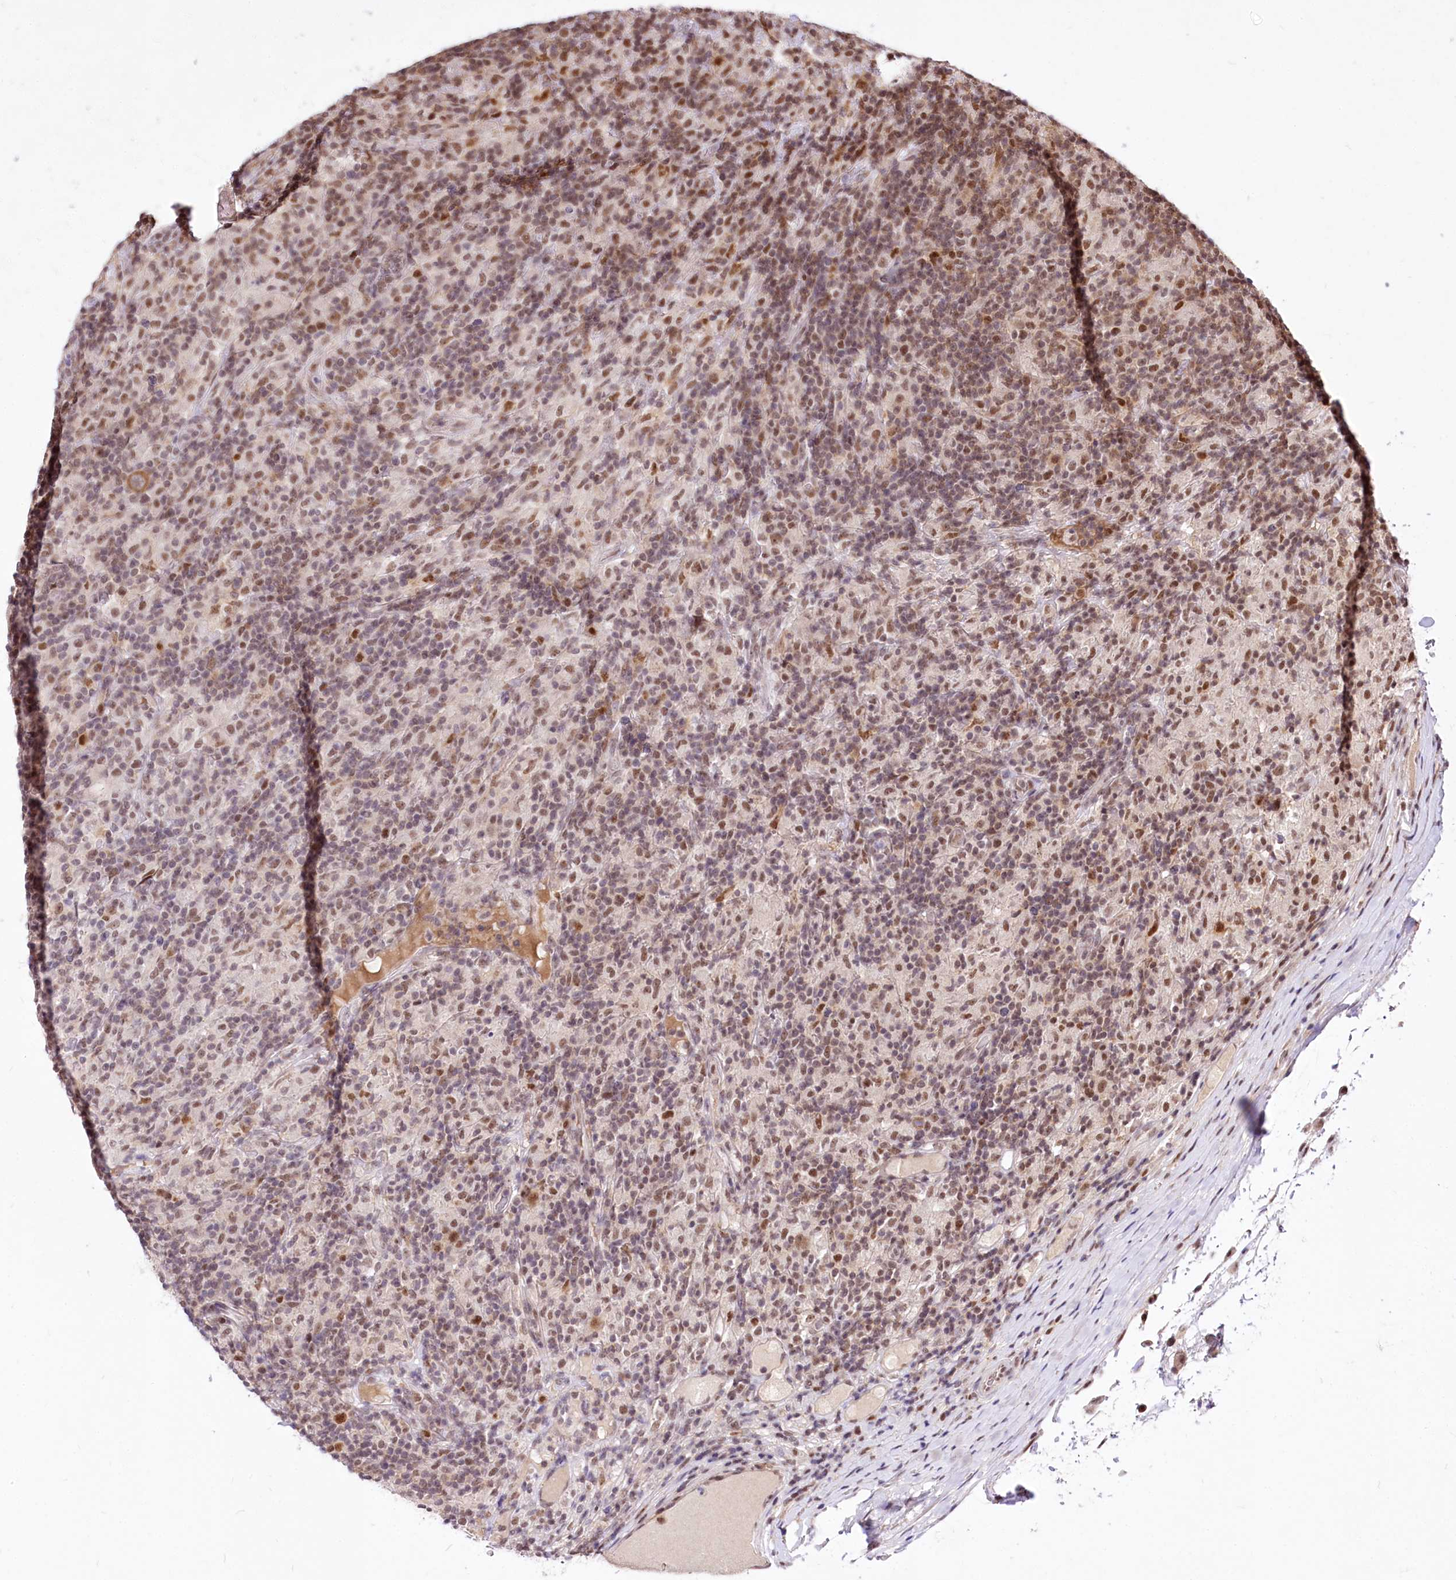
{"staining": {"intensity": "strong", "quantity": ">75%", "location": "nuclear"}, "tissue": "lymphoma", "cell_type": "Tumor cells", "image_type": "cancer", "snomed": [{"axis": "morphology", "description": "Hodgkin's disease, NOS"}, {"axis": "topography", "description": "Lymph node"}], "caption": "The immunohistochemical stain labels strong nuclear positivity in tumor cells of lymphoma tissue.", "gene": "POLA2", "patient": {"sex": "male", "age": 70}}